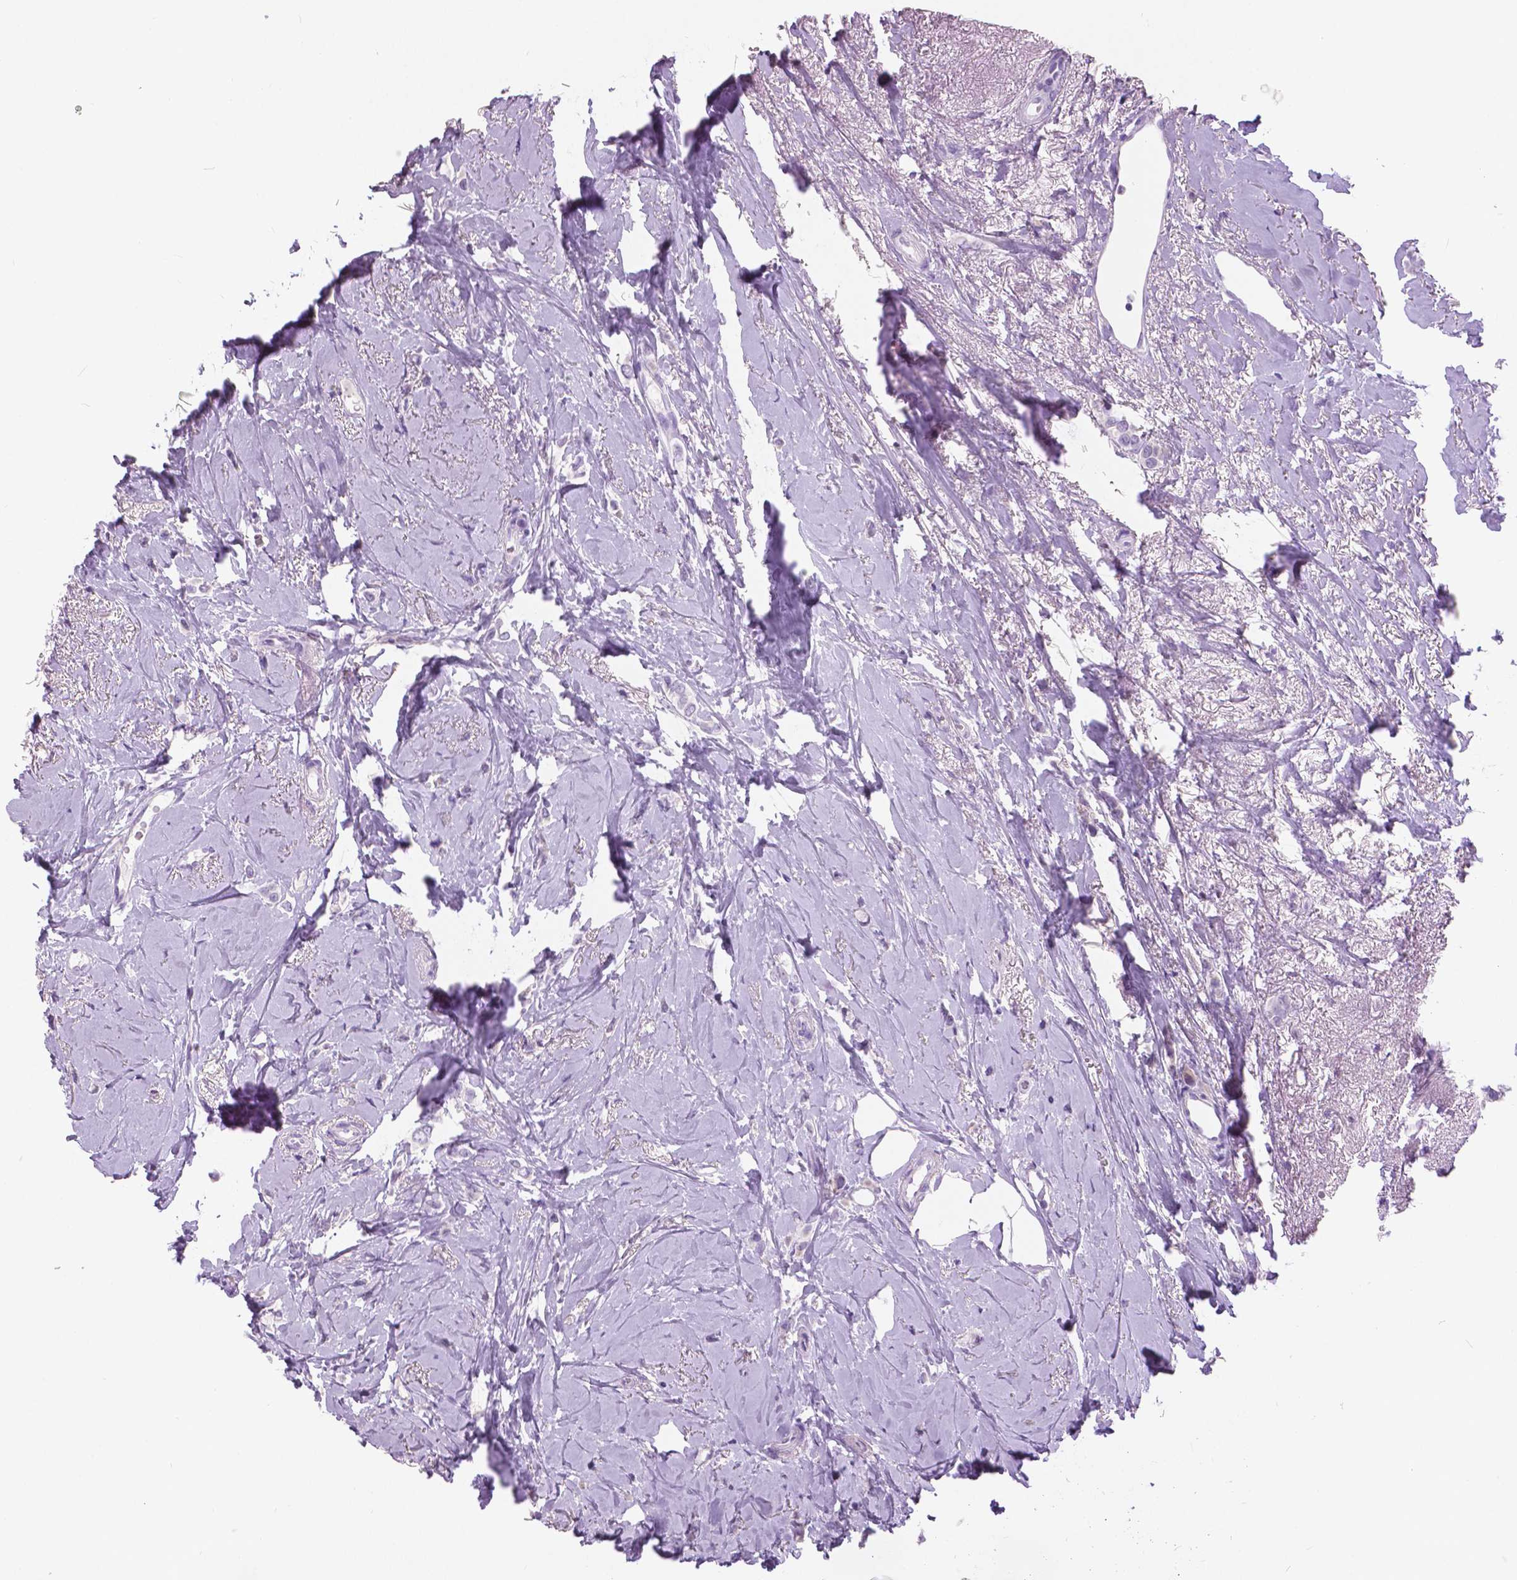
{"staining": {"intensity": "negative", "quantity": "none", "location": "none"}, "tissue": "breast cancer", "cell_type": "Tumor cells", "image_type": "cancer", "snomed": [{"axis": "morphology", "description": "Lobular carcinoma"}, {"axis": "topography", "description": "Breast"}], "caption": "Immunohistochemistry (IHC) micrograph of neoplastic tissue: breast lobular carcinoma stained with DAB (3,3'-diaminobenzidine) displays no significant protein staining in tumor cells. (DAB immunohistochemistry visualized using brightfield microscopy, high magnification).", "gene": "TP53TG5", "patient": {"sex": "female", "age": 66}}